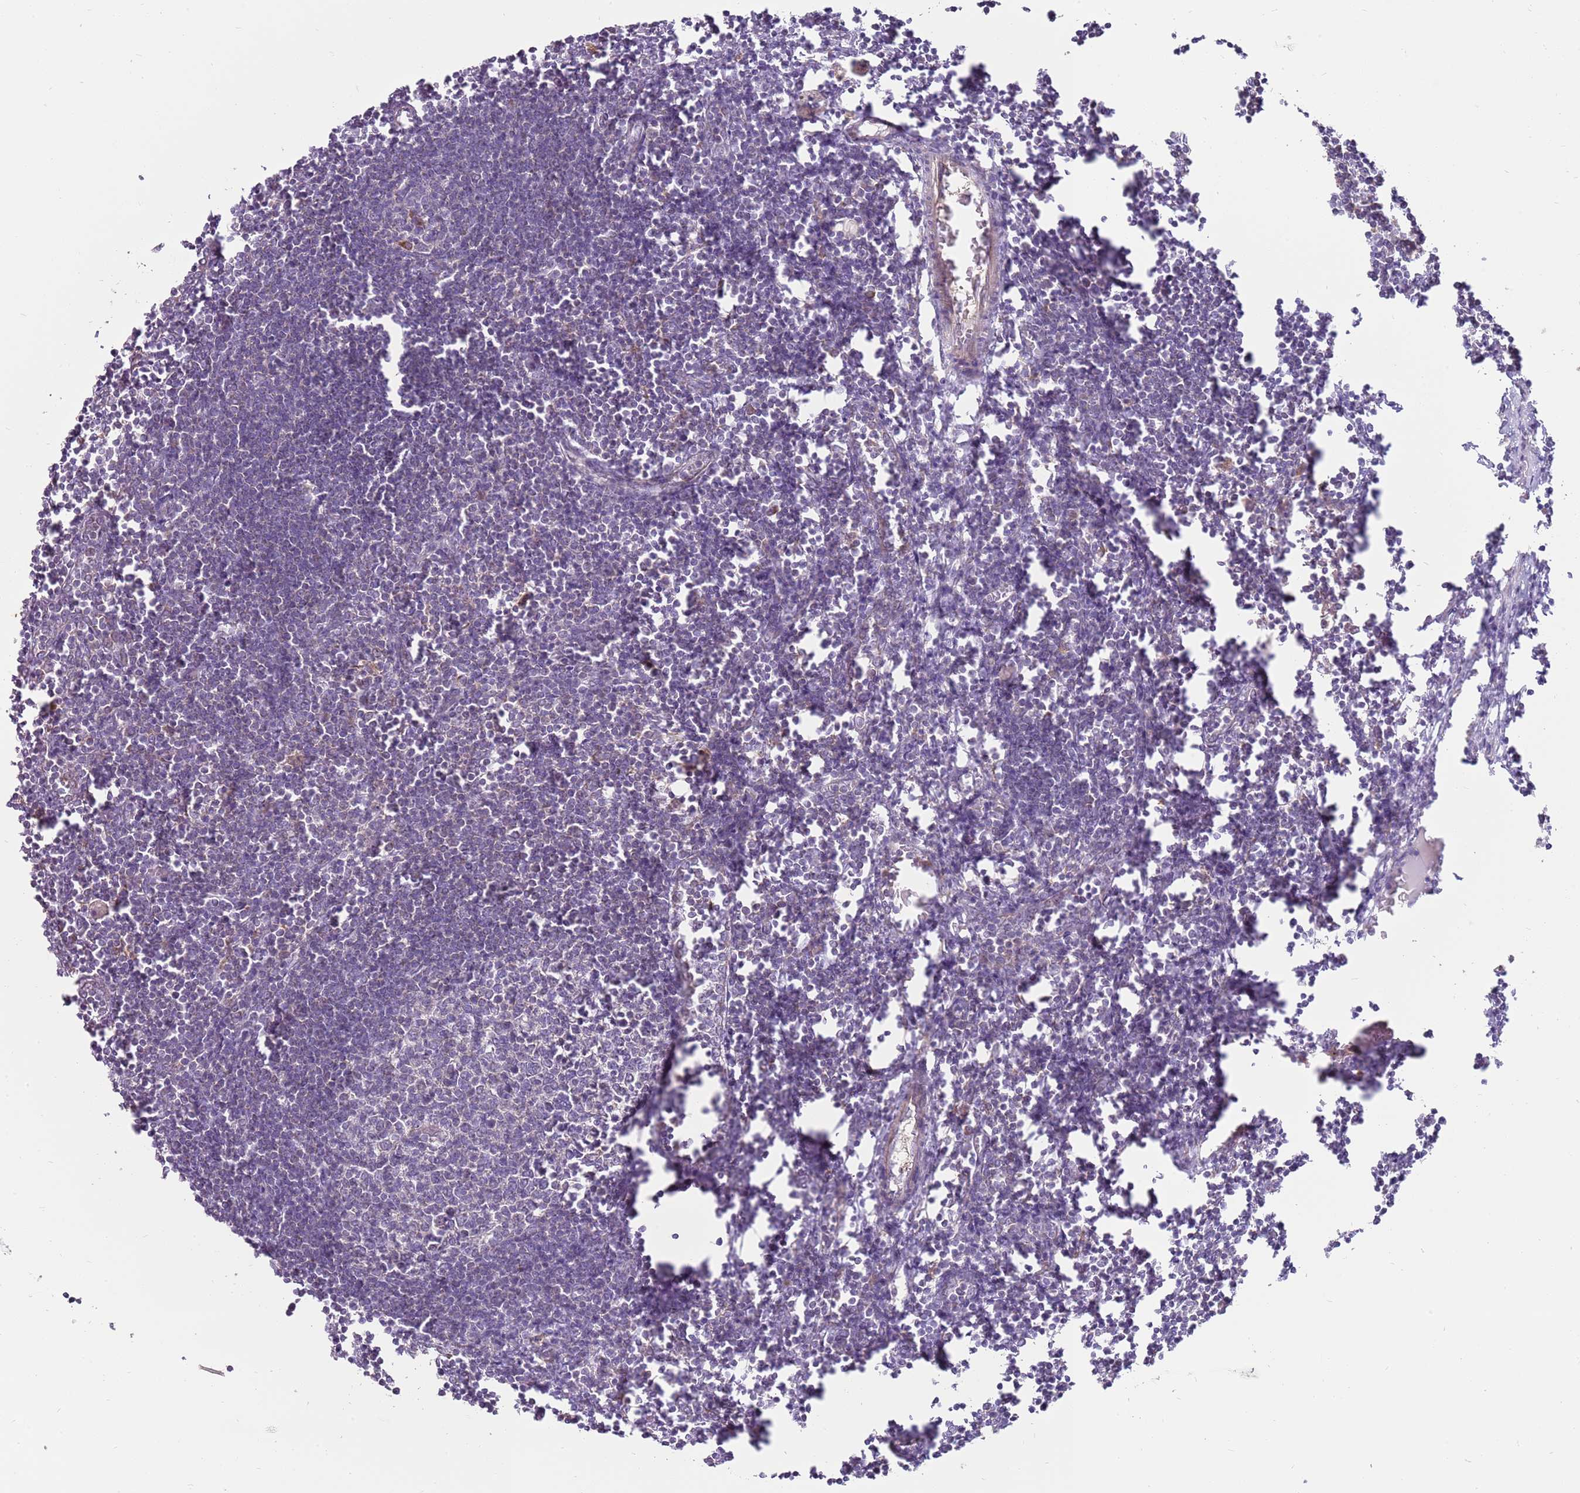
{"staining": {"intensity": "negative", "quantity": "none", "location": "none"}, "tissue": "lymph node", "cell_type": "Germinal center cells", "image_type": "normal", "snomed": [{"axis": "morphology", "description": "Normal tissue, NOS"}, {"axis": "morphology", "description": "Malignant melanoma, Metastatic site"}, {"axis": "topography", "description": "Lymph node"}], "caption": "This photomicrograph is of unremarkable lymph node stained with IHC to label a protein in brown with the nuclei are counter-stained blue. There is no expression in germinal center cells.", "gene": "SPATA31D1", "patient": {"sex": "male", "age": 41}}